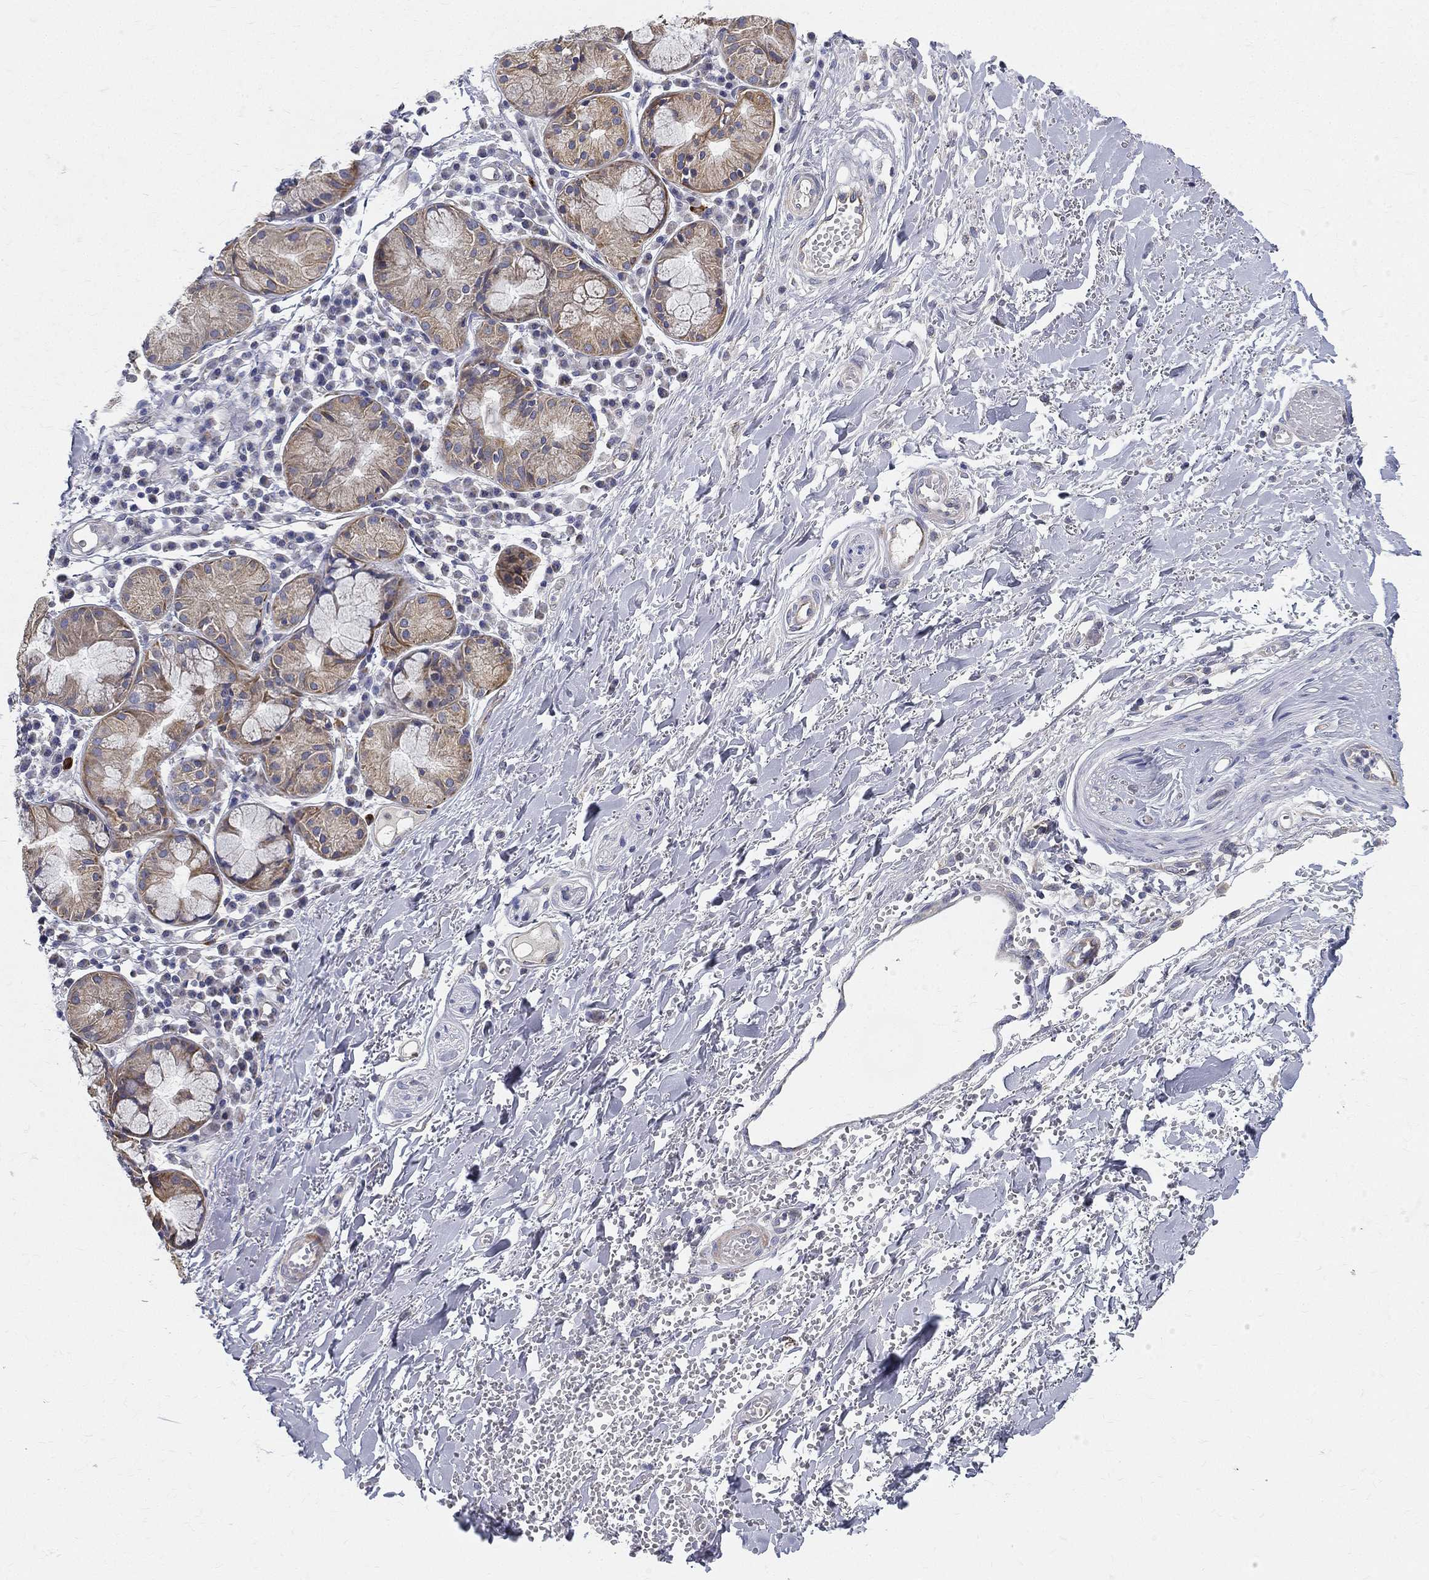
{"staining": {"intensity": "negative", "quantity": "none", "location": "none"}, "tissue": "adipose tissue", "cell_type": "Adipocytes", "image_type": "normal", "snomed": [{"axis": "morphology", "description": "Normal tissue, NOS"}, {"axis": "topography", "description": "Cartilage tissue"}], "caption": "Protein analysis of benign adipose tissue exhibits no significant staining in adipocytes.", "gene": "PWWP3A", "patient": {"sex": "male", "age": 81}}